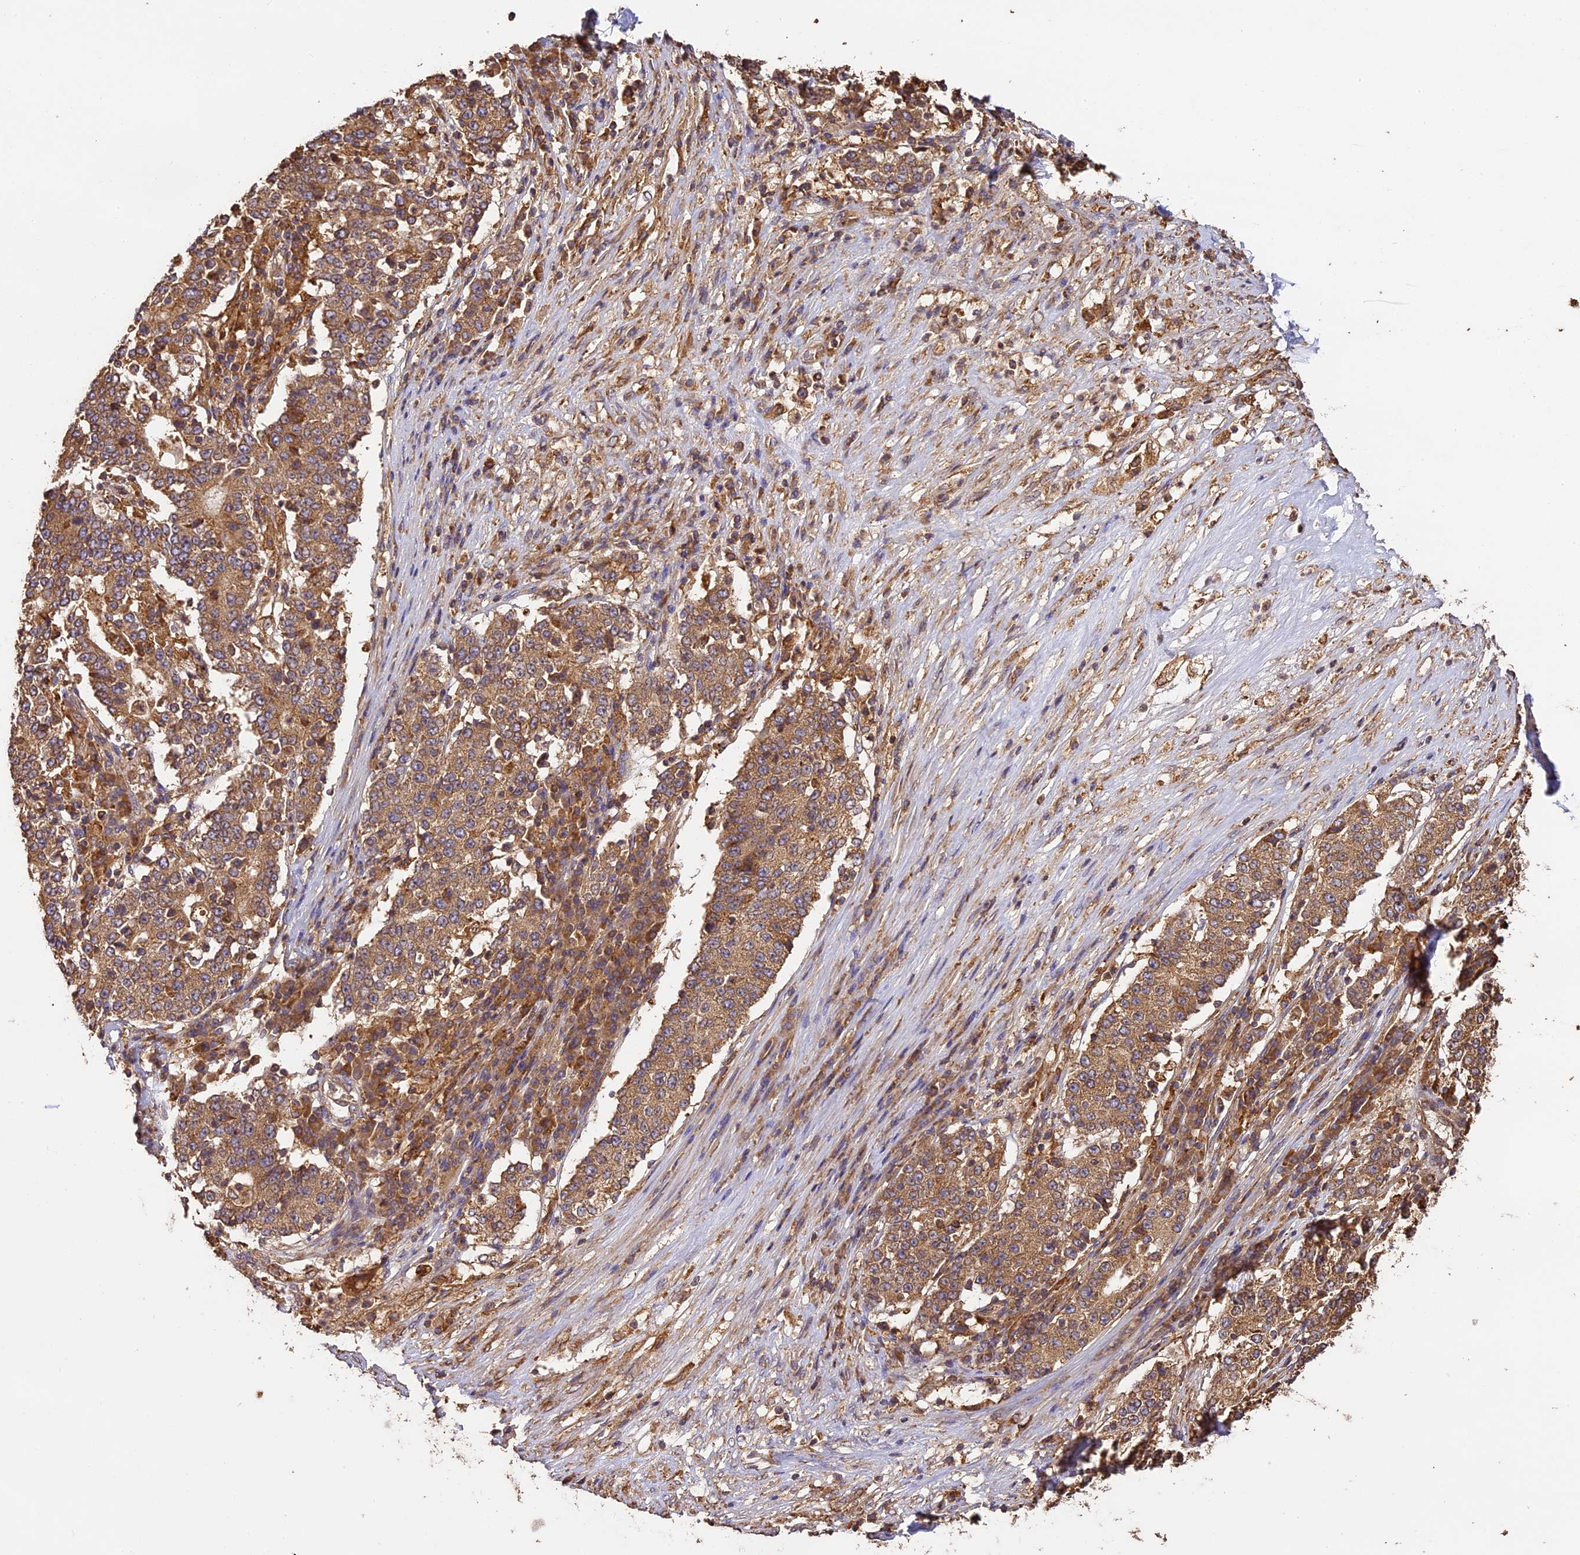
{"staining": {"intensity": "moderate", "quantity": ">75%", "location": "cytoplasmic/membranous"}, "tissue": "stomach cancer", "cell_type": "Tumor cells", "image_type": "cancer", "snomed": [{"axis": "morphology", "description": "Adenocarcinoma, NOS"}, {"axis": "topography", "description": "Stomach"}], "caption": "DAB immunohistochemical staining of human adenocarcinoma (stomach) demonstrates moderate cytoplasmic/membranous protein expression in approximately >75% of tumor cells.", "gene": "BRAP", "patient": {"sex": "male", "age": 59}}